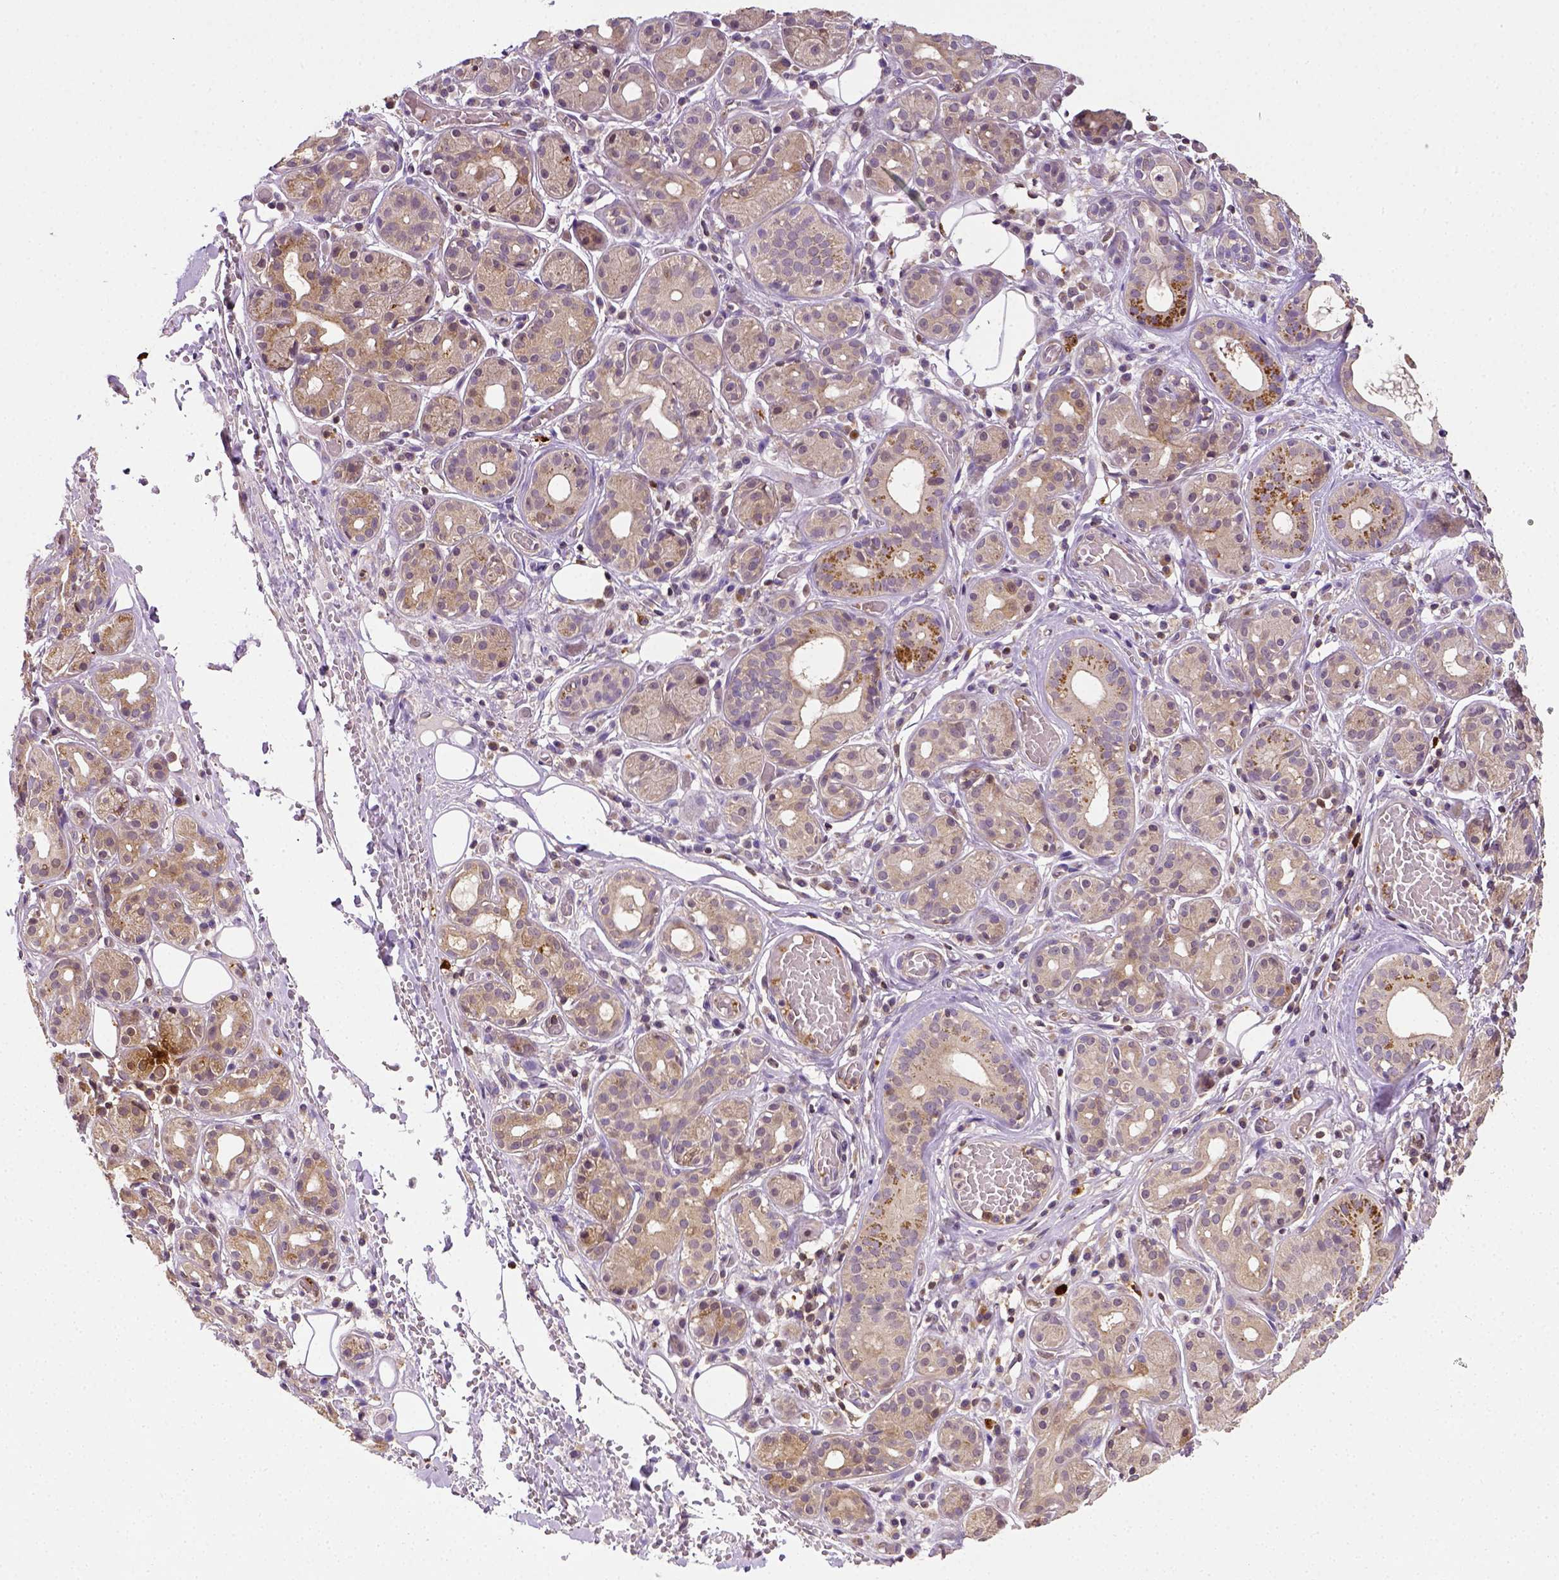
{"staining": {"intensity": "strong", "quantity": "<25%", "location": "cytoplasmic/membranous"}, "tissue": "salivary gland", "cell_type": "Glandular cells", "image_type": "normal", "snomed": [{"axis": "morphology", "description": "Normal tissue, NOS"}, {"axis": "topography", "description": "Salivary gland"}, {"axis": "topography", "description": "Peripheral nerve tissue"}], "caption": "Immunohistochemical staining of benign salivary gland demonstrates <25% levels of strong cytoplasmic/membranous protein expression in approximately <25% of glandular cells. Nuclei are stained in blue.", "gene": "MATK", "patient": {"sex": "male", "age": 71}}